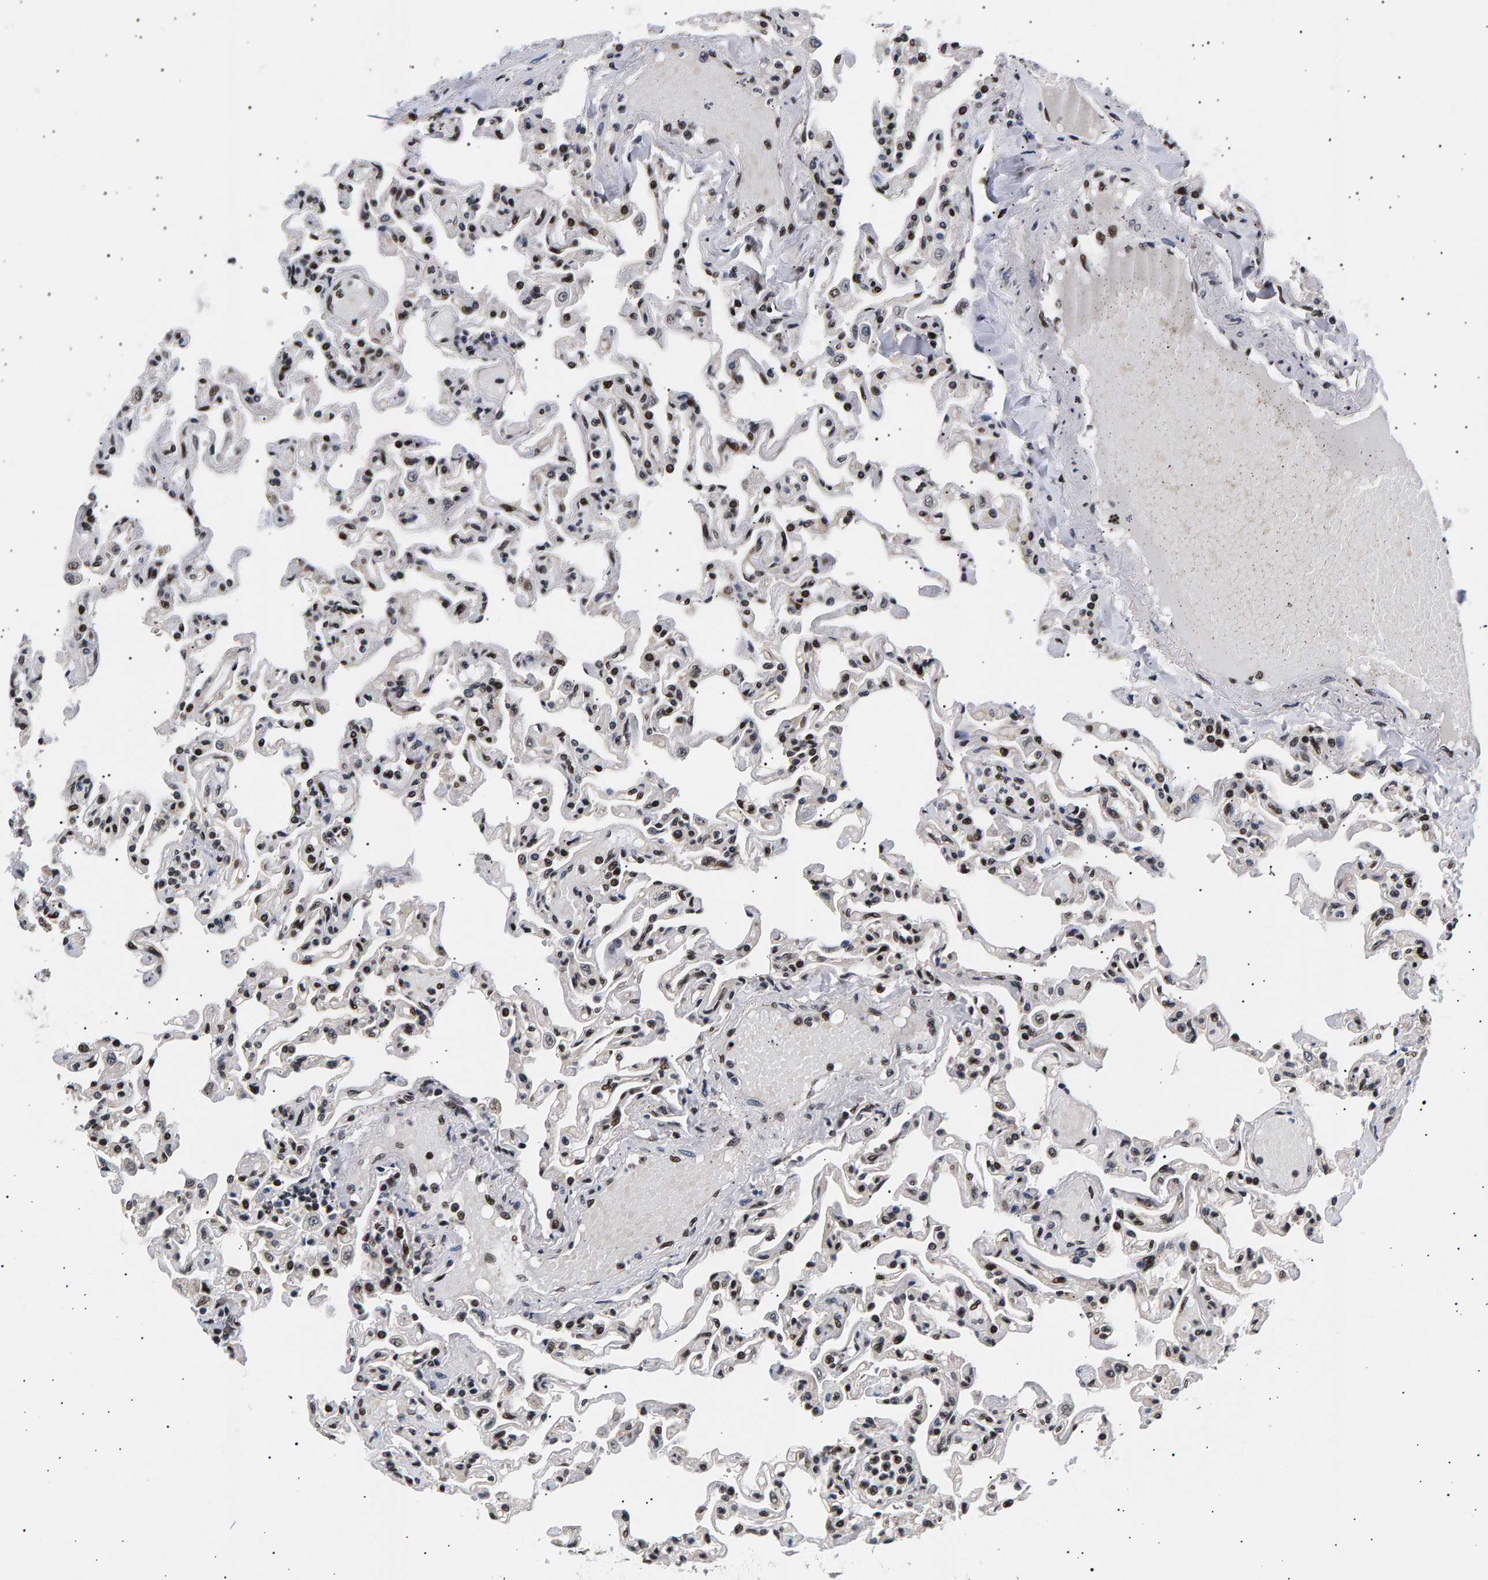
{"staining": {"intensity": "strong", "quantity": ">75%", "location": "nuclear"}, "tissue": "lung", "cell_type": "Alveolar cells", "image_type": "normal", "snomed": [{"axis": "morphology", "description": "Normal tissue, NOS"}, {"axis": "topography", "description": "Lung"}], "caption": "Lung stained for a protein (brown) exhibits strong nuclear positive positivity in about >75% of alveolar cells.", "gene": "ANKRD40", "patient": {"sex": "male", "age": 21}}